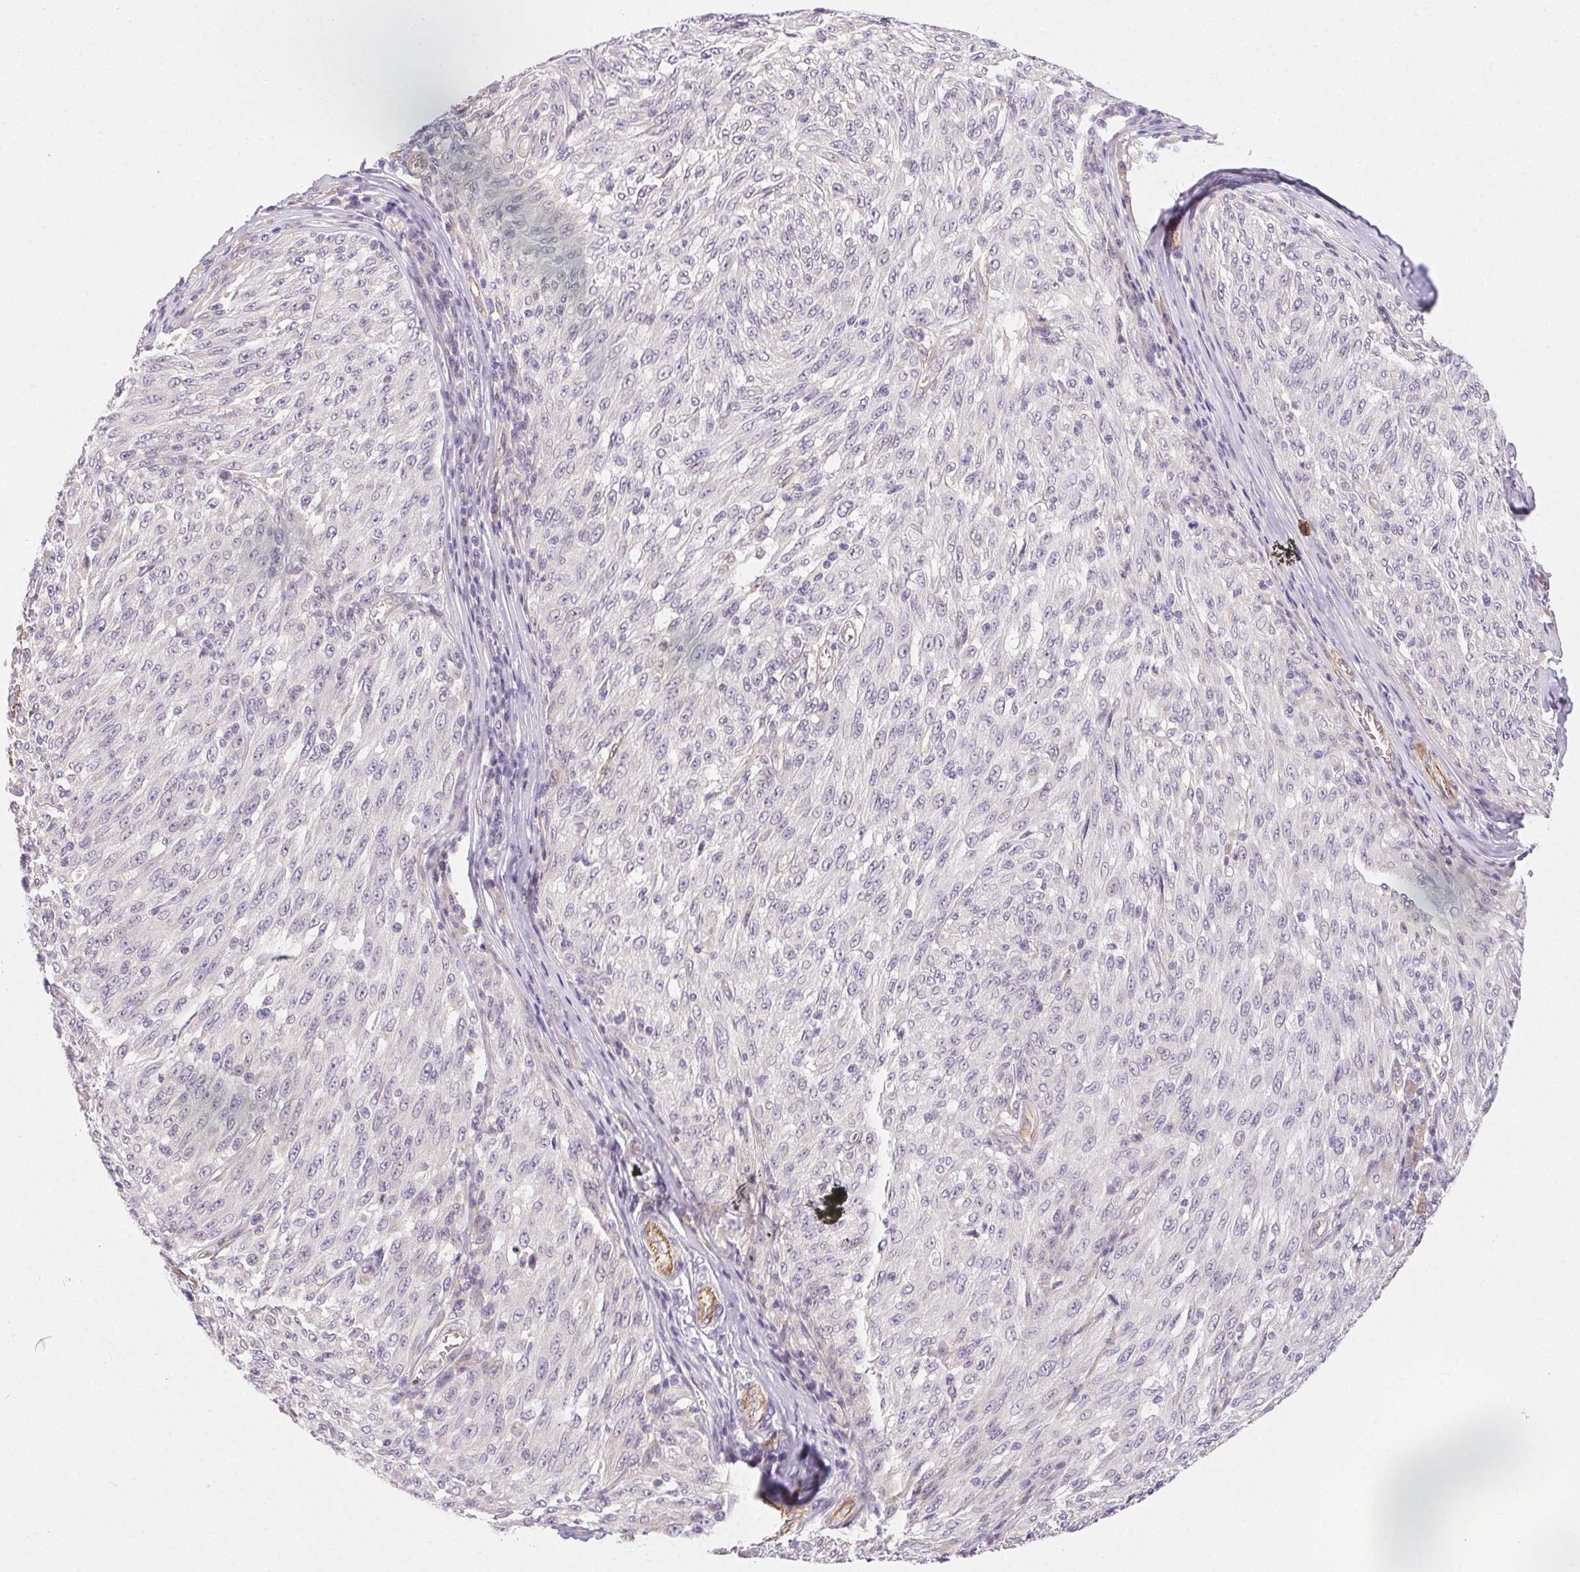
{"staining": {"intensity": "negative", "quantity": "none", "location": "none"}, "tissue": "melanoma", "cell_type": "Tumor cells", "image_type": "cancer", "snomed": [{"axis": "morphology", "description": "Malignant melanoma, NOS"}, {"axis": "topography", "description": "Skin"}], "caption": "Tumor cells are negative for brown protein staining in melanoma.", "gene": "CSN1S1", "patient": {"sex": "male", "age": 85}}